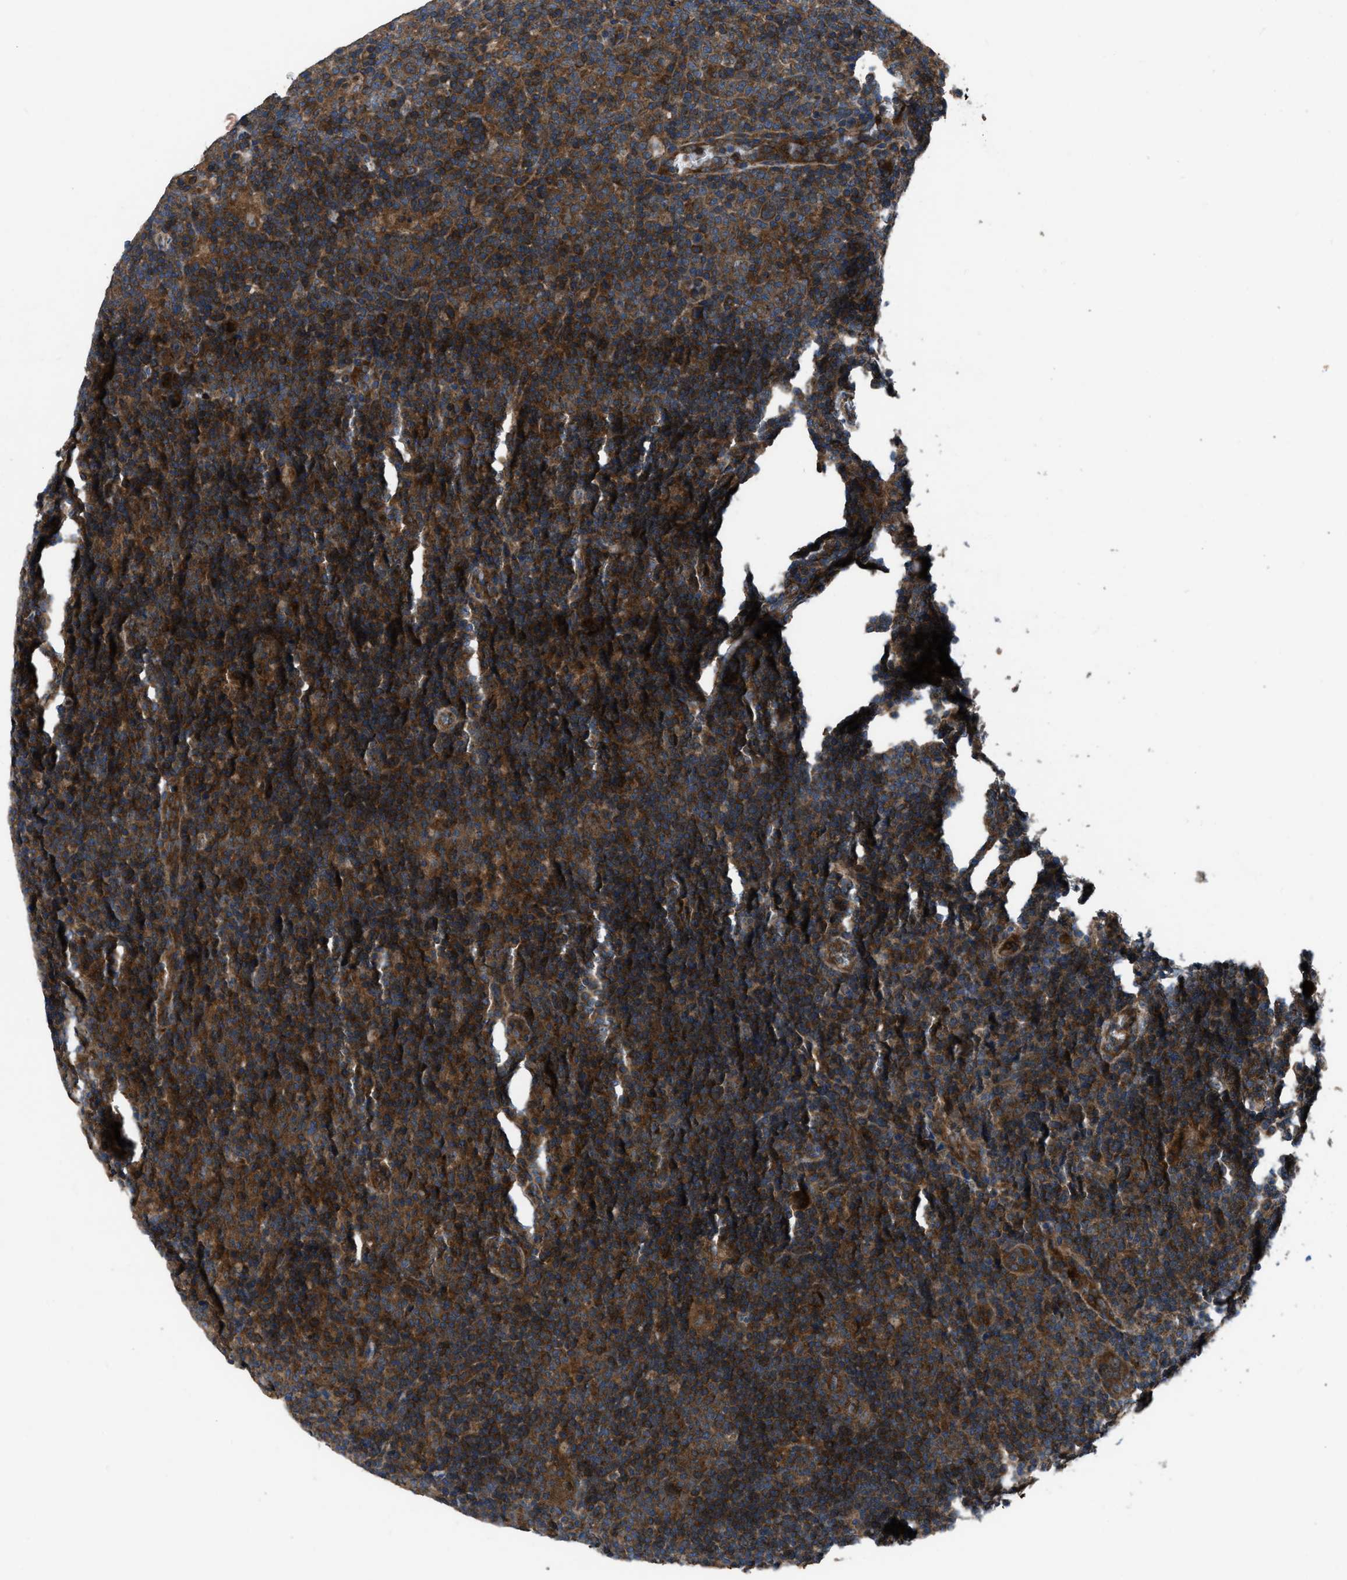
{"staining": {"intensity": "strong", "quantity": ">75%", "location": "cytoplasmic/membranous"}, "tissue": "lymphoma", "cell_type": "Tumor cells", "image_type": "cancer", "snomed": [{"axis": "morphology", "description": "Hodgkin's disease, NOS"}, {"axis": "topography", "description": "Lymph node"}], "caption": "A high-resolution image shows immunohistochemistry staining of lymphoma, which demonstrates strong cytoplasmic/membranous staining in about >75% of tumor cells. (DAB (3,3'-diaminobenzidine) = brown stain, brightfield microscopy at high magnification).", "gene": "USP25", "patient": {"sex": "female", "age": 57}}